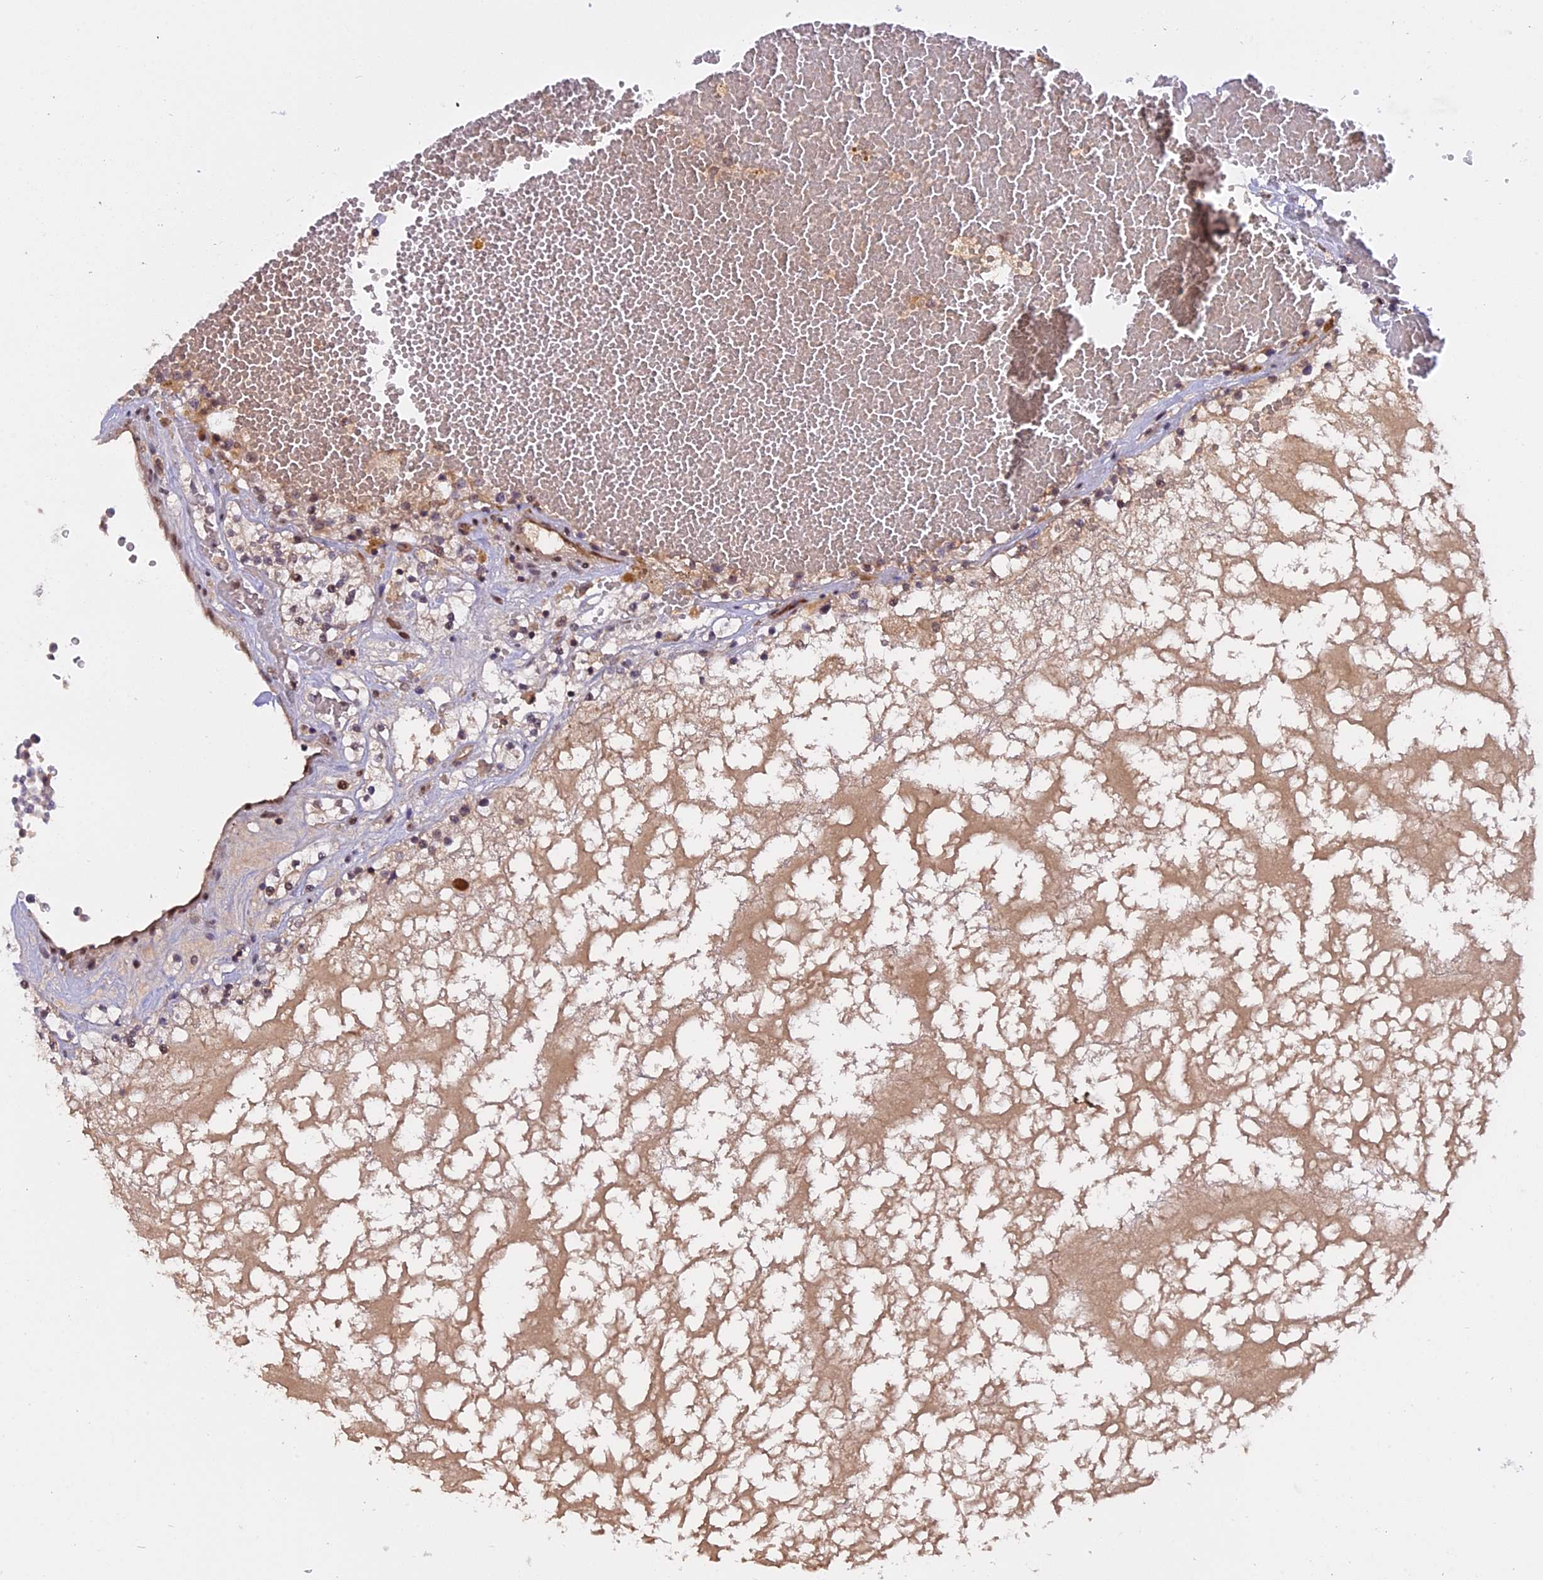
{"staining": {"intensity": "negative", "quantity": "none", "location": "none"}, "tissue": "renal cancer", "cell_type": "Tumor cells", "image_type": "cancer", "snomed": [{"axis": "morphology", "description": "Normal tissue, NOS"}, {"axis": "morphology", "description": "Adenocarcinoma, NOS"}, {"axis": "topography", "description": "Kidney"}], "caption": "There is no significant positivity in tumor cells of renal adenocarcinoma.", "gene": "ZNF428", "patient": {"sex": "male", "age": 68}}